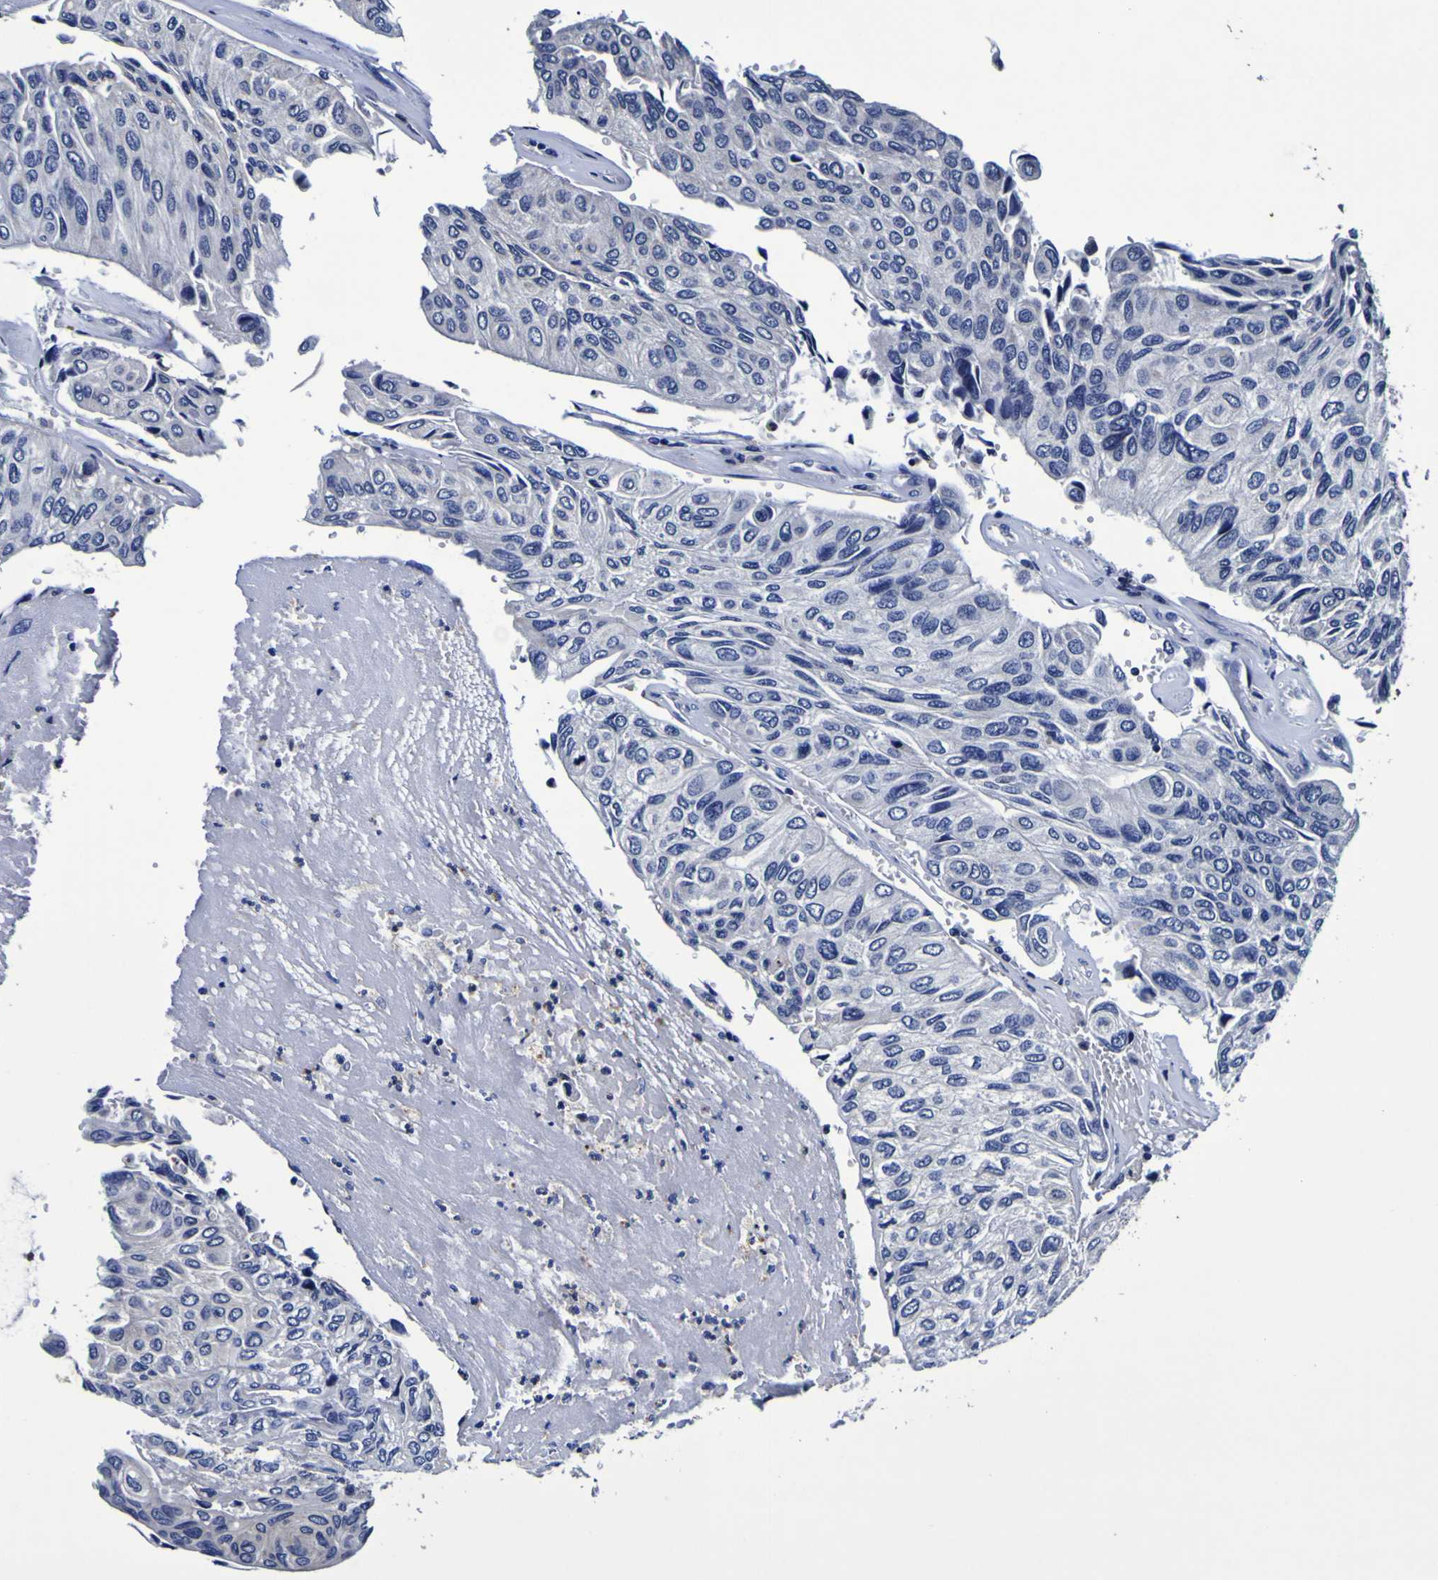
{"staining": {"intensity": "negative", "quantity": "none", "location": "none"}, "tissue": "urothelial cancer", "cell_type": "Tumor cells", "image_type": "cancer", "snomed": [{"axis": "morphology", "description": "Urothelial carcinoma, High grade"}, {"axis": "topography", "description": "Urinary bladder"}], "caption": "Urothelial cancer was stained to show a protein in brown. There is no significant positivity in tumor cells. (Stains: DAB IHC with hematoxylin counter stain, Microscopy: brightfield microscopy at high magnification).", "gene": "PANK4", "patient": {"sex": "male", "age": 66}}